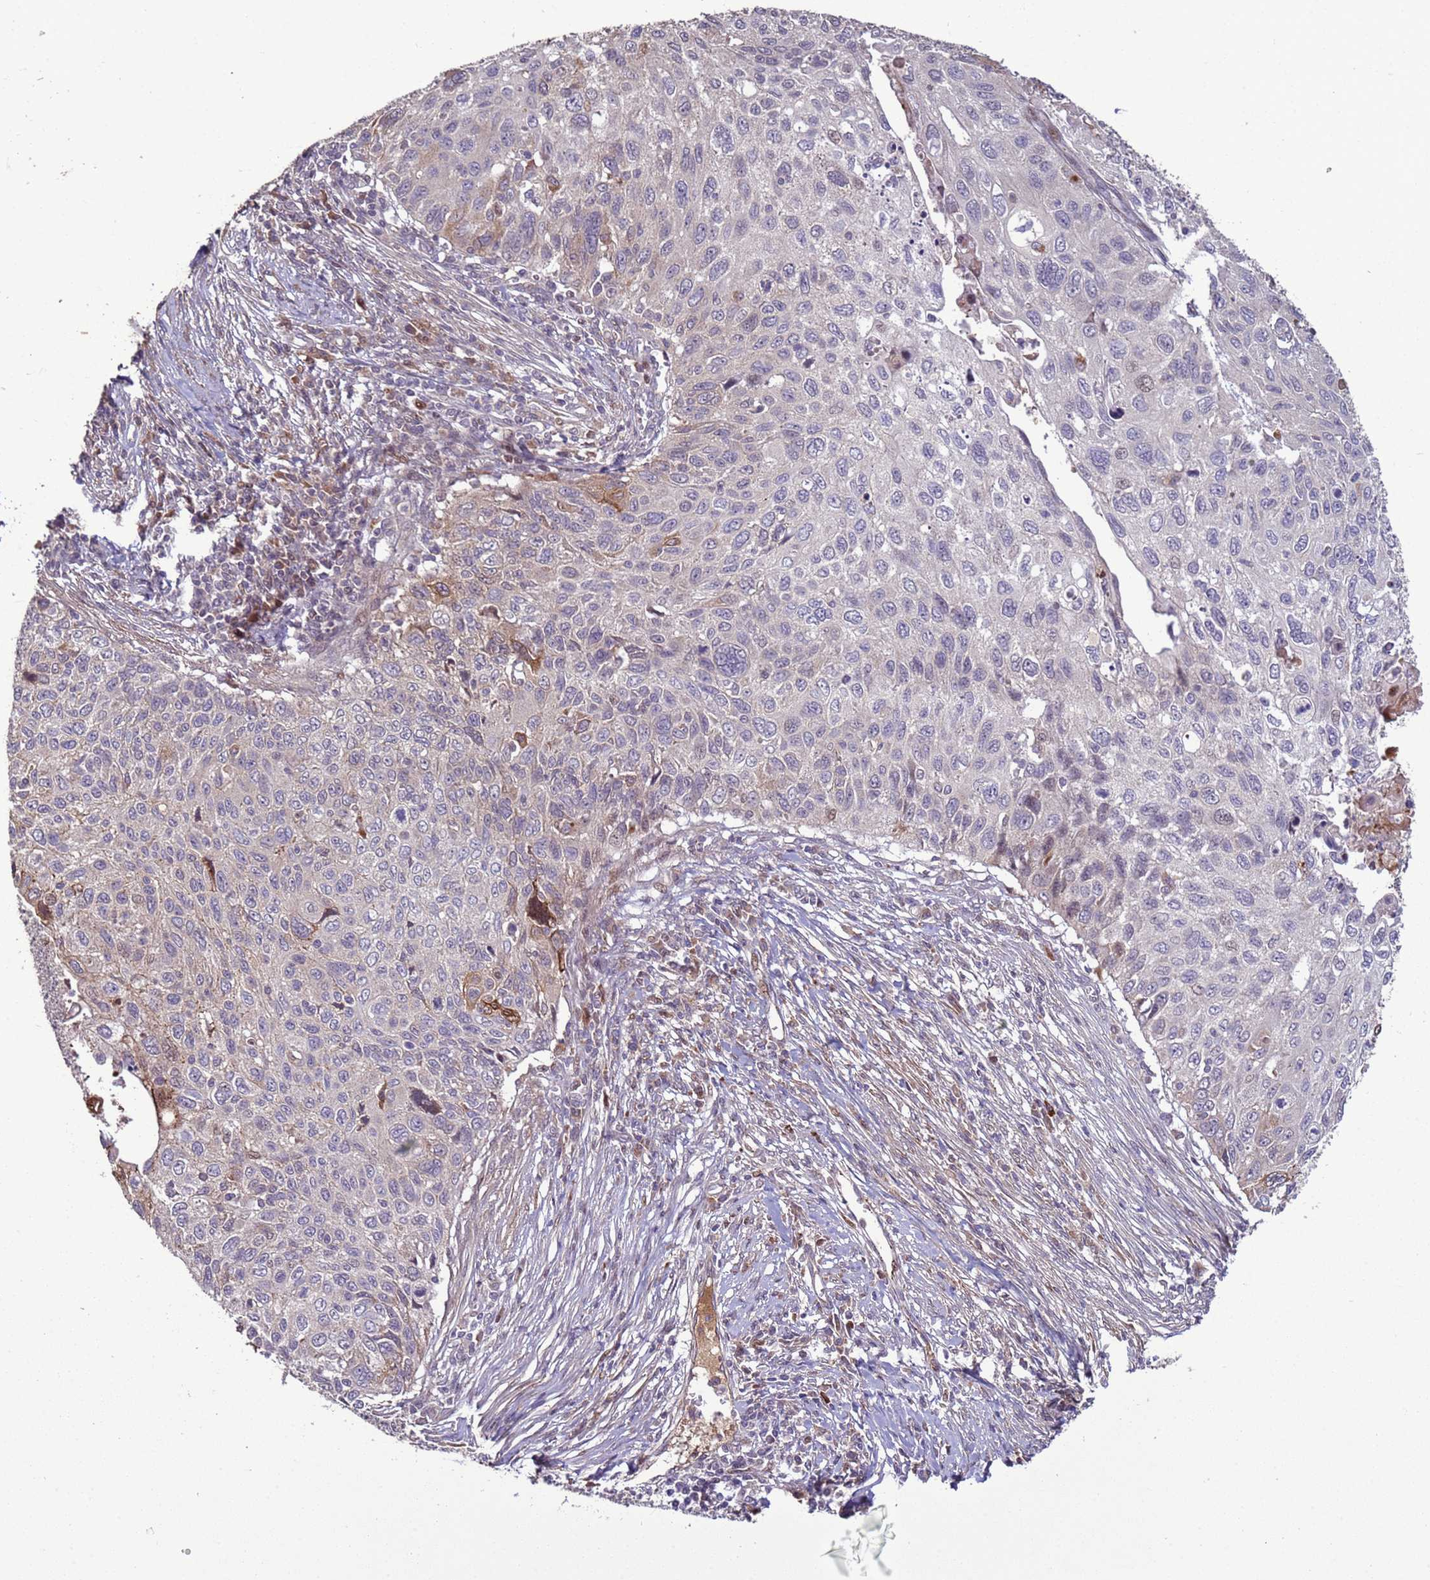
{"staining": {"intensity": "moderate", "quantity": "<25%", "location": "cytoplasmic/membranous,nuclear"}, "tissue": "cervical cancer", "cell_type": "Tumor cells", "image_type": "cancer", "snomed": [{"axis": "morphology", "description": "Squamous cell carcinoma, NOS"}, {"axis": "topography", "description": "Cervix"}], "caption": "IHC of cervical cancer (squamous cell carcinoma) reveals low levels of moderate cytoplasmic/membranous and nuclear positivity in about <25% of tumor cells.", "gene": "HGH1", "patient": {"sex": "female", "age": 70}}